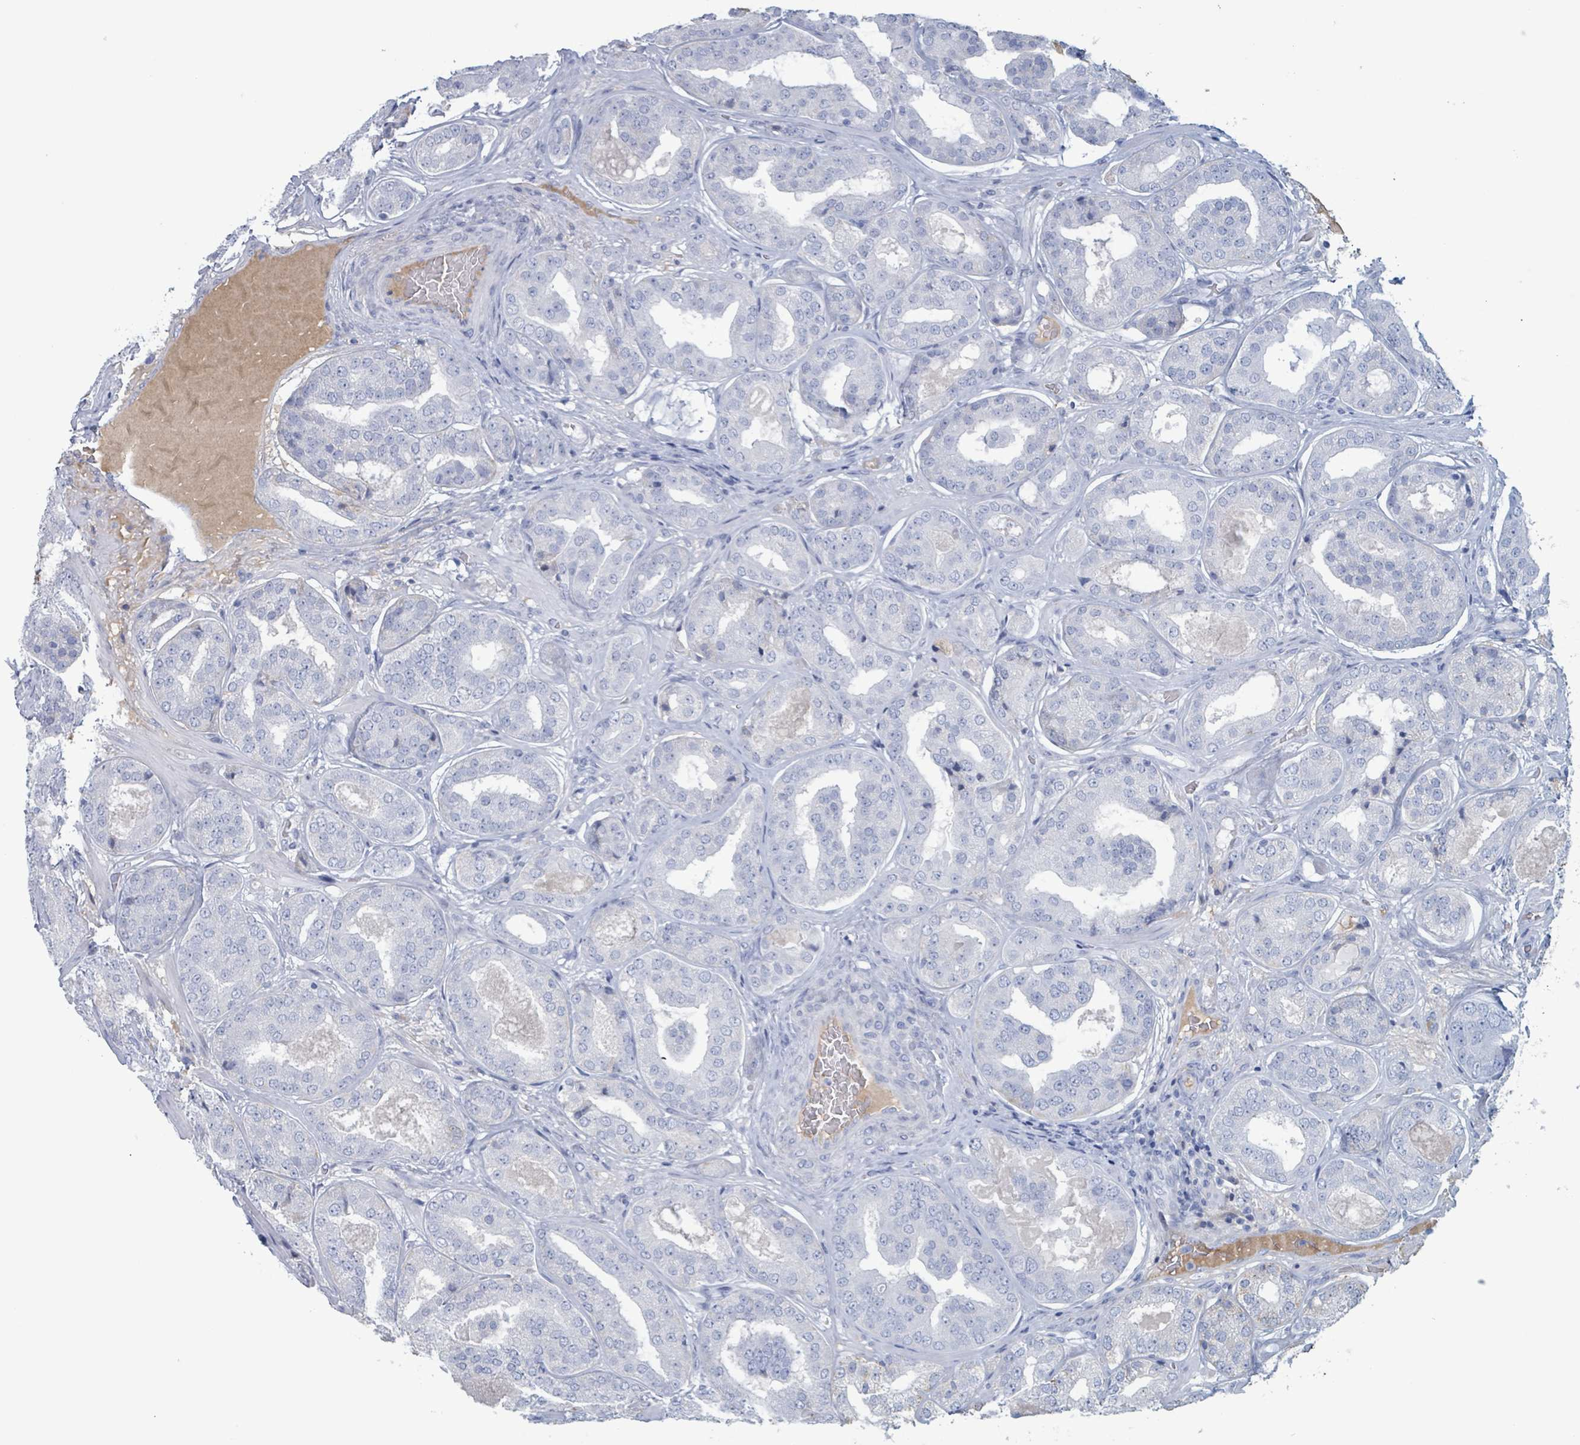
{"staining": {"intensity": "negative", "quantity": "none", "location": "none"}, "tissue": "prostate cancer", "cell_type": "Tumor cells", "image_type": "cancer", "snomed": [{"axis": "morphology", "description": "Adenocarcinoma, High grade"}, {"axis": "topography", "description": "Prostate"}], "caption": "Photomicrograph shows no protein staining in tumor cells of prostate cancer (high-grade adenocarcinoma) tissue.", "gene": "KLK4", "patient": {"sex": "male", "age": 63}}